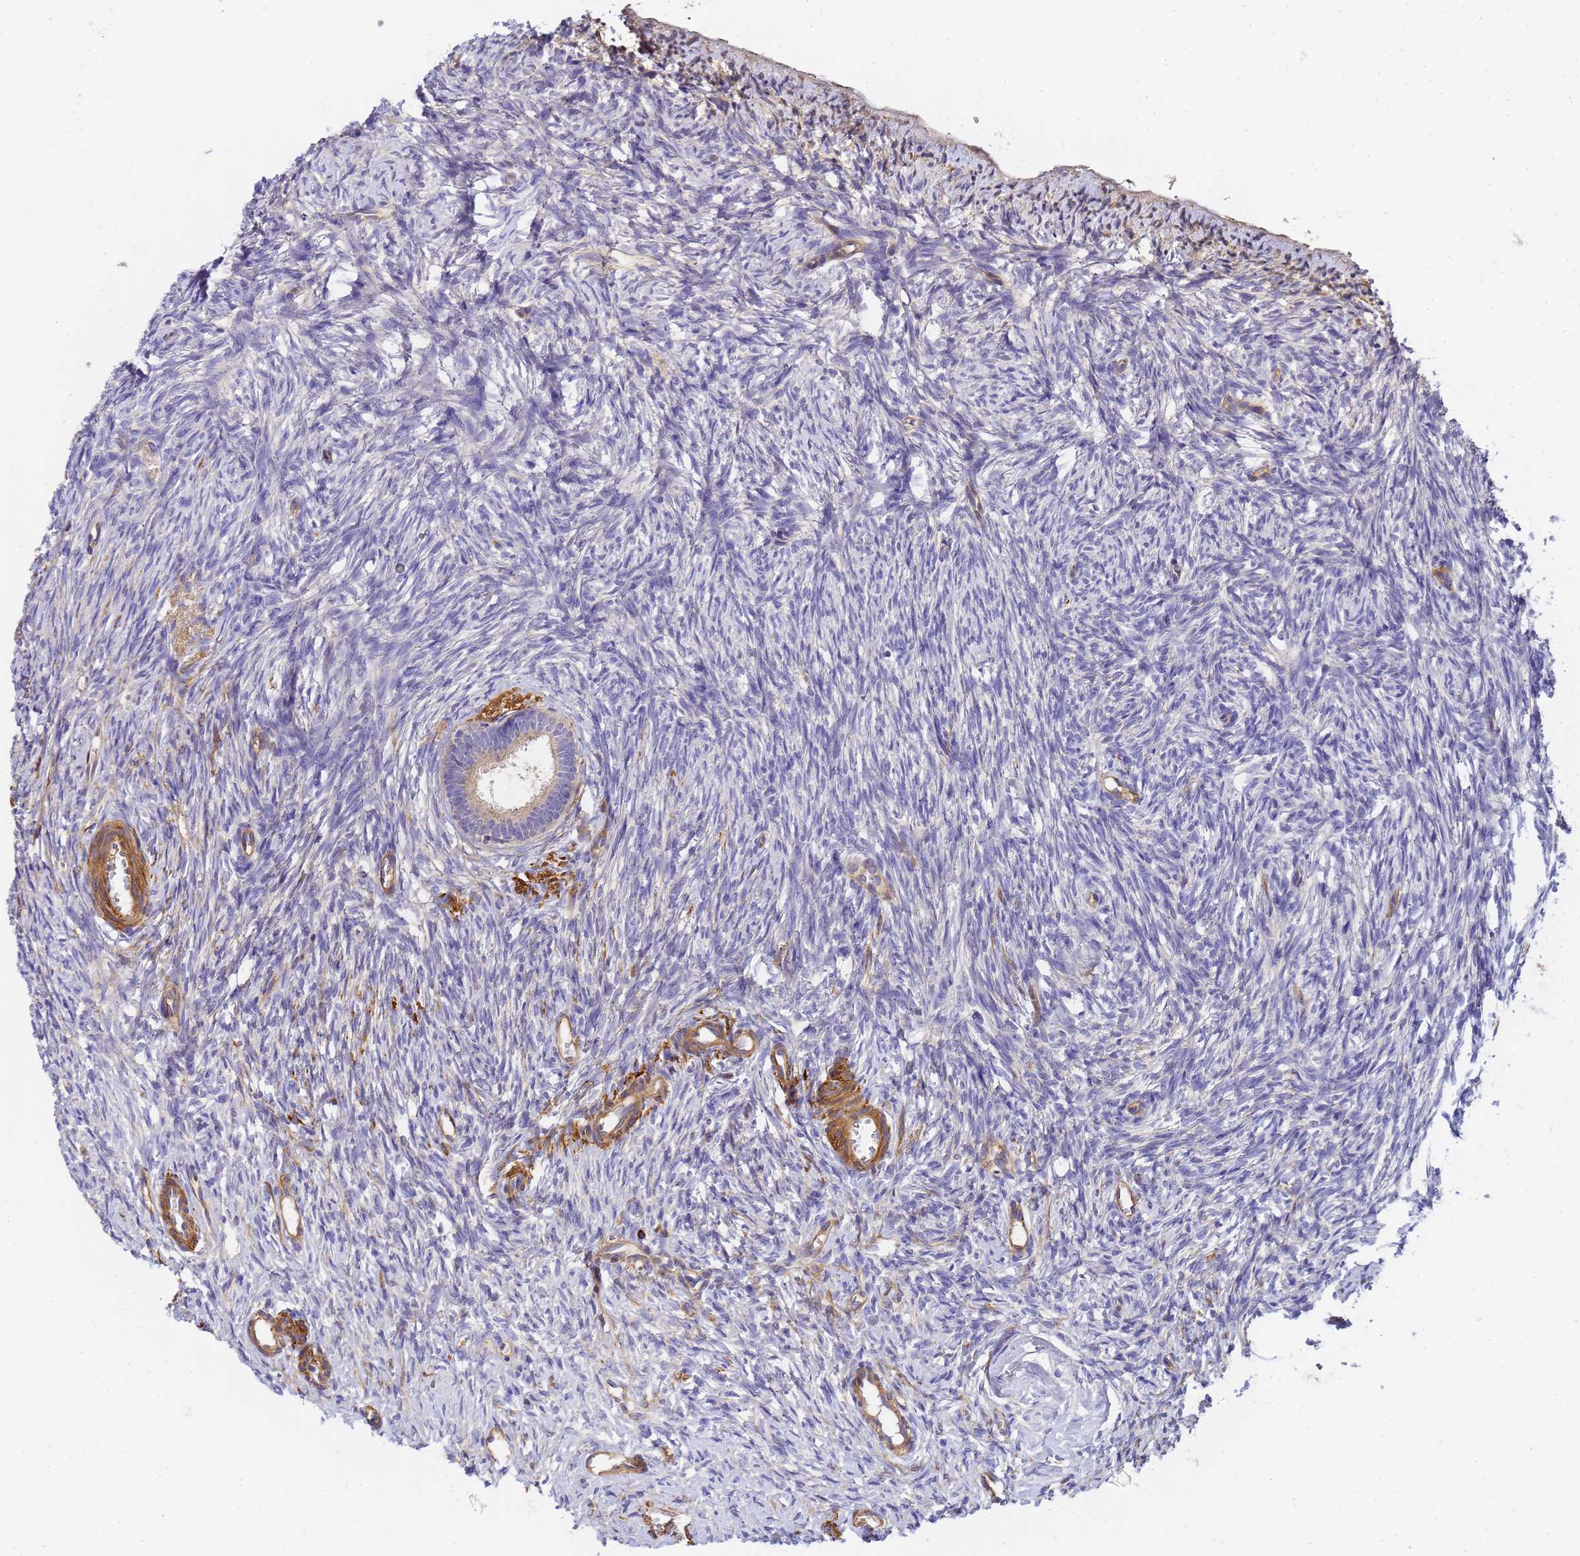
{"staining": {"intensity": "moderate", "quantity": "<25%", "location": "cytoplasmic/membranous"}, "tissue": "ovary", "cell_type": "Ovarian stroma cells", "image_type": "normal", "snomed": [{"axis": "morphology", "description": "Normal tissue, NOS"}, {"axis": "topography", "description": "Ovary"}], "caption": "Benign ovary reveals moderate cytoplasmic/membranous positivity in about <25% of ovarian stroma cells, visualized by immunohistochemistry.", "gene": "MYL10", "patient": {"sex": "female", "age": 51}}